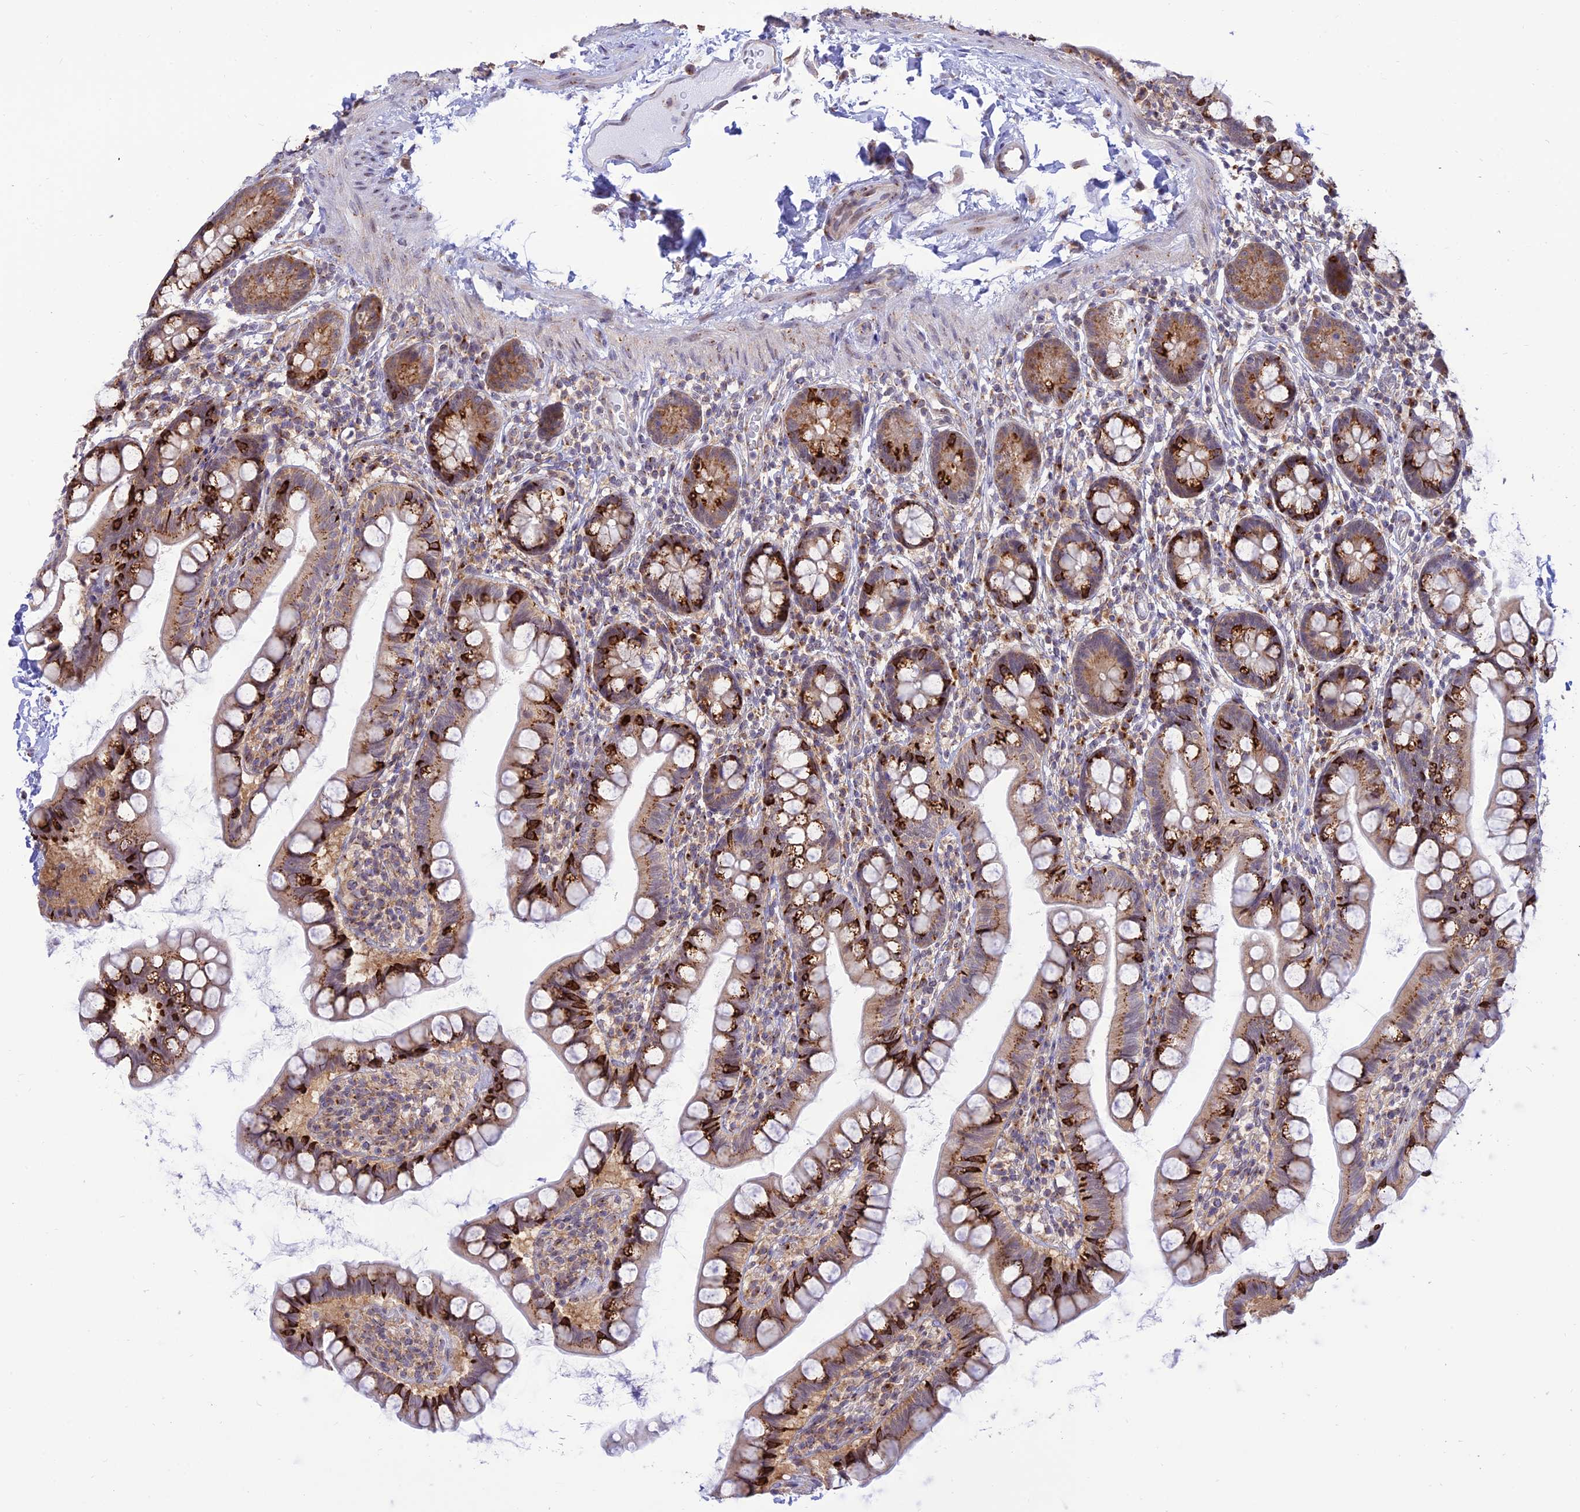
{"staining": {"intensity": "strong", "quantity": "25%-75%", "location": "cytoplasmic/membranous"}, "tissue": "small intestine", "cell_type": "Glandular cells", "image_type": "normal", "snomed": [{"axis": "morphology", "description": "Normal tissue, NOS"}, {"axis": "topography", "description": "Small intestine"}], "caption": "Immunohistochemical staining of benign human small intestine displays strong cytoplasmic/membranous protein staining in approximately 25%-75% of glandular cells. The staining is performed using DAB brown chromogen to label protein expression. The nuclei are counter-stained blue using hematoxylin.", "gene": "GOLGA3", "patient": {"sex": "female", "age": 84}}